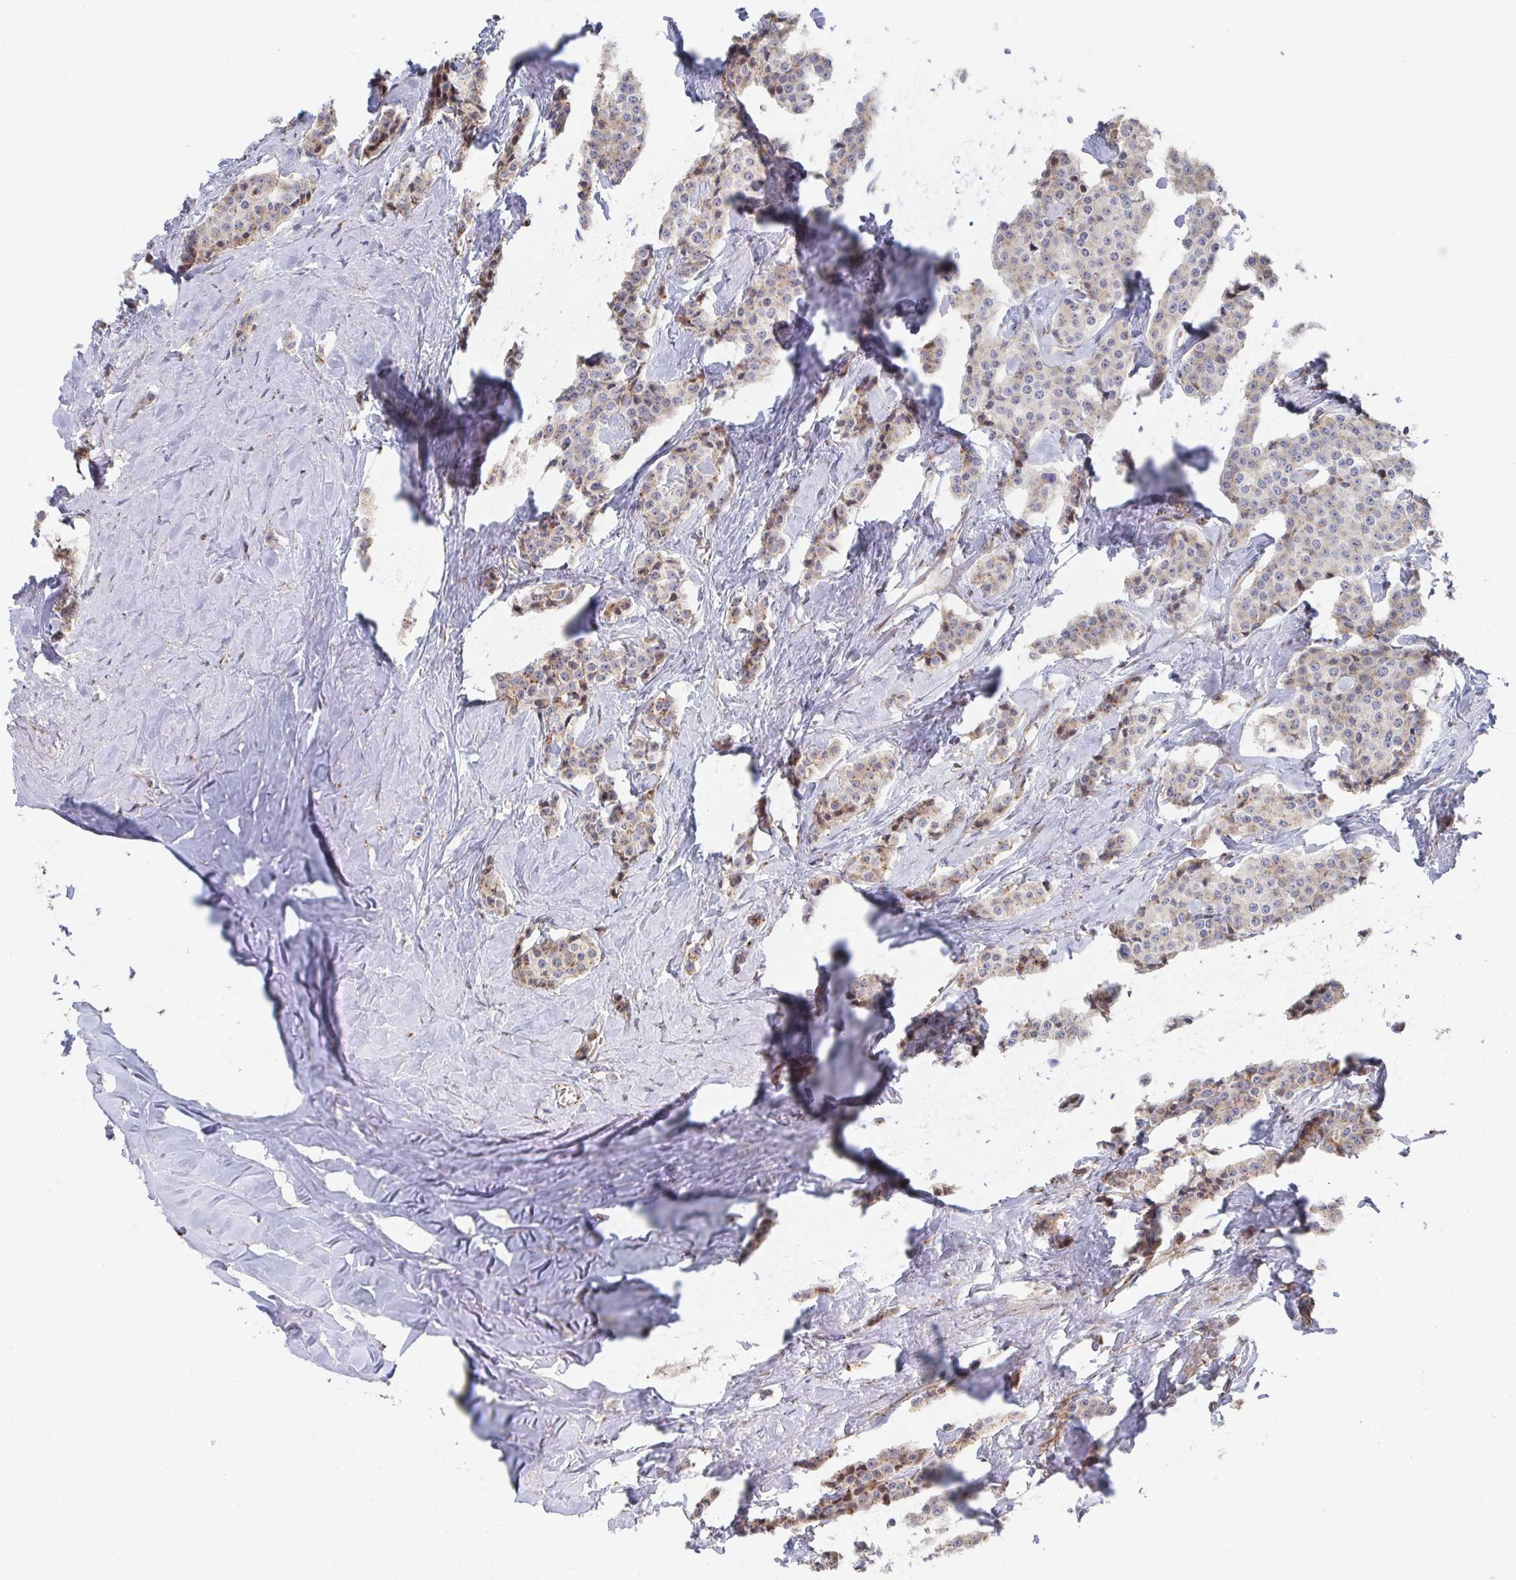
{"staining": {"intensity": "moderate", "quantity": ">75%", "location": "cytoplasmic/membranous"}, "tissue": "carcinoid", "cell_type": "Tumor cells", "image_type": "cancer", "snomed": [{"axis": "morphology", "description": "Carcinoid, malignant, NOS"}, {"axis": "topography", "description": "Small intestine"}], "caption": "Malignant carcinoid stained with DAB (3,3'-diaminobenzidine) immunohistochemistry (IHC) displays medium levels of moderate cytoplasmic/membranous expression in about >75% of tumor cells.", "gene": "FJX1", "patient": {"sex": "female", "age": 64}}